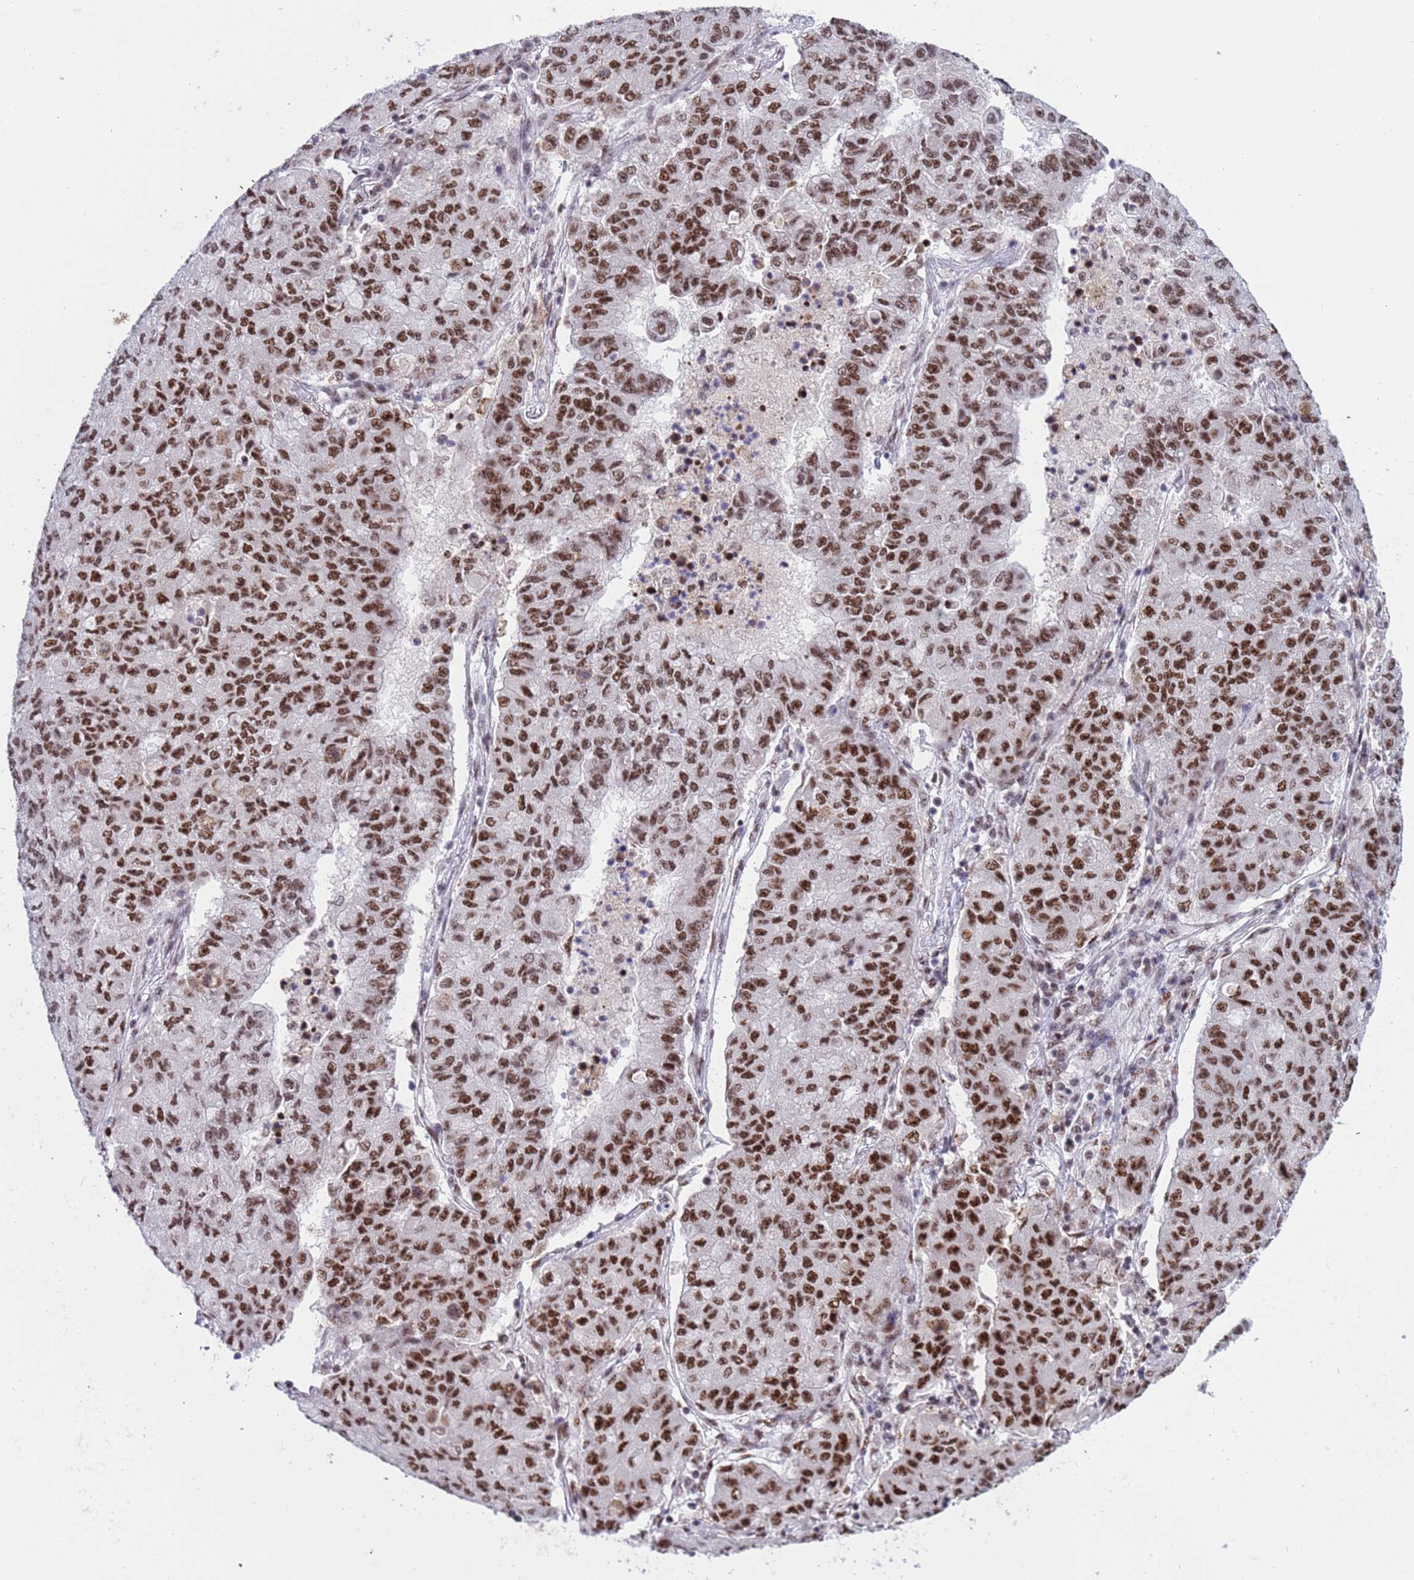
{"staining": {"intensity": "strong", "quantity": ">75%", "location": "nuclear"}, "tissue": "lung cancer", "cell_type": "Tumor cells", "image_type": "cancer", "snomed": [{"axis": "morphology", "description": "Squamous cell carcinoma, NOS"}, {"axis": "topography", "description": "Lung"}], "caption": "Protein analysis of squamous cell carcinoma (lung) tissue exhibits strong nuclear expression in approximately >75% of tumor cells.", "gene": "THOC2", "patient": {"sex": "male", "age": 74}}